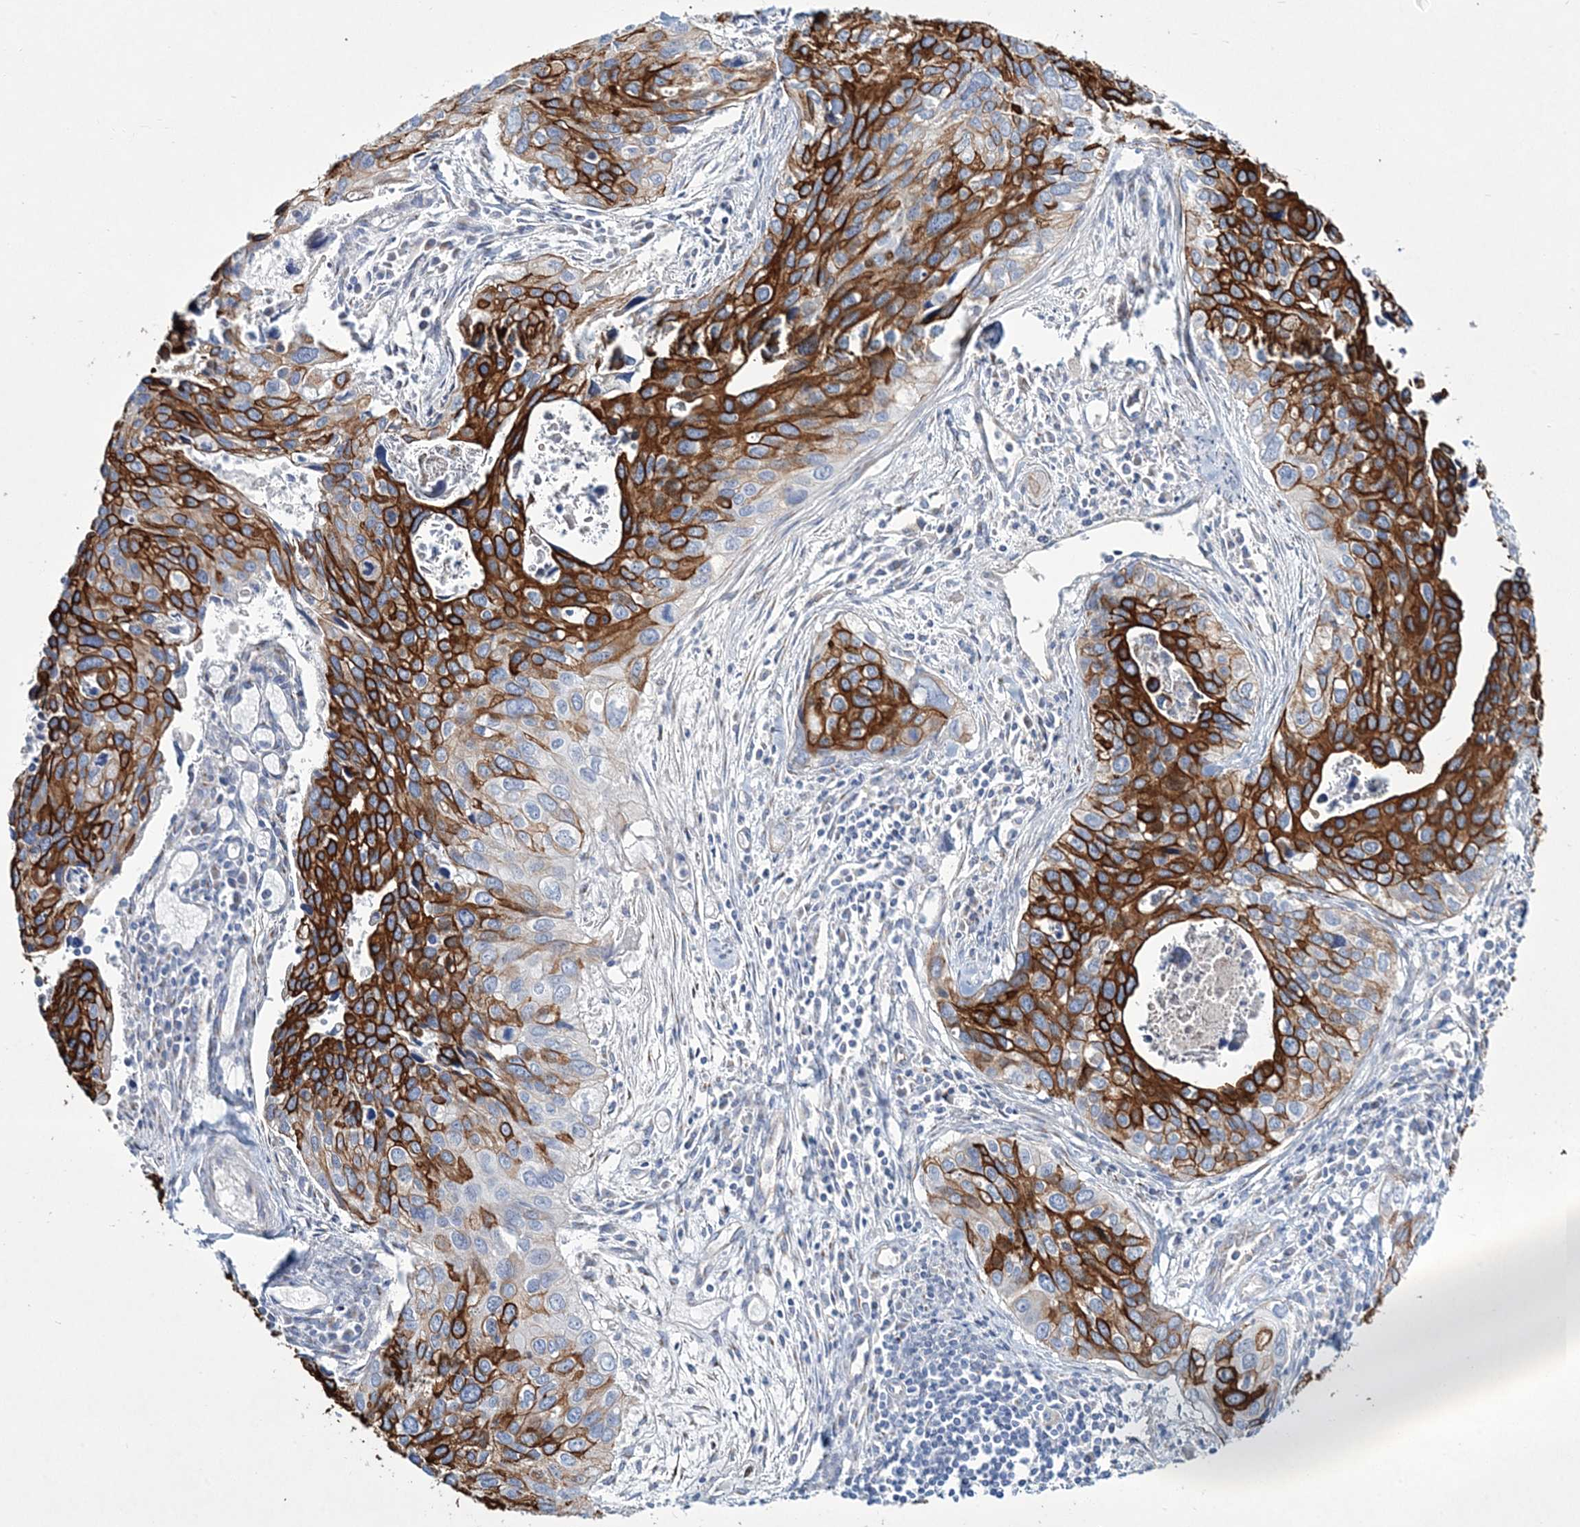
{"staining": {"intensity": "strong", "quantity": ">75%", "location": "cytoplasmic/membranous"}, "tissue": "cervical cancer", "cell_type": "Tumor cells", "image_type": "cancer", "snomed": [{"axis": "morphology", "description": "Squamous cell carcinoma, NOS"}, {"axis": "topography", "description": "Cervix"}], "caption": "Immunohistochemistry micrograph of human cervical cancer stained for a protein (brown), which shows high levels of strong cytoplasmic/membranous expression in about >75% of tumor cells.", "gene": "ADGRL1", "patient": {"sex": "female", "age": 55}}